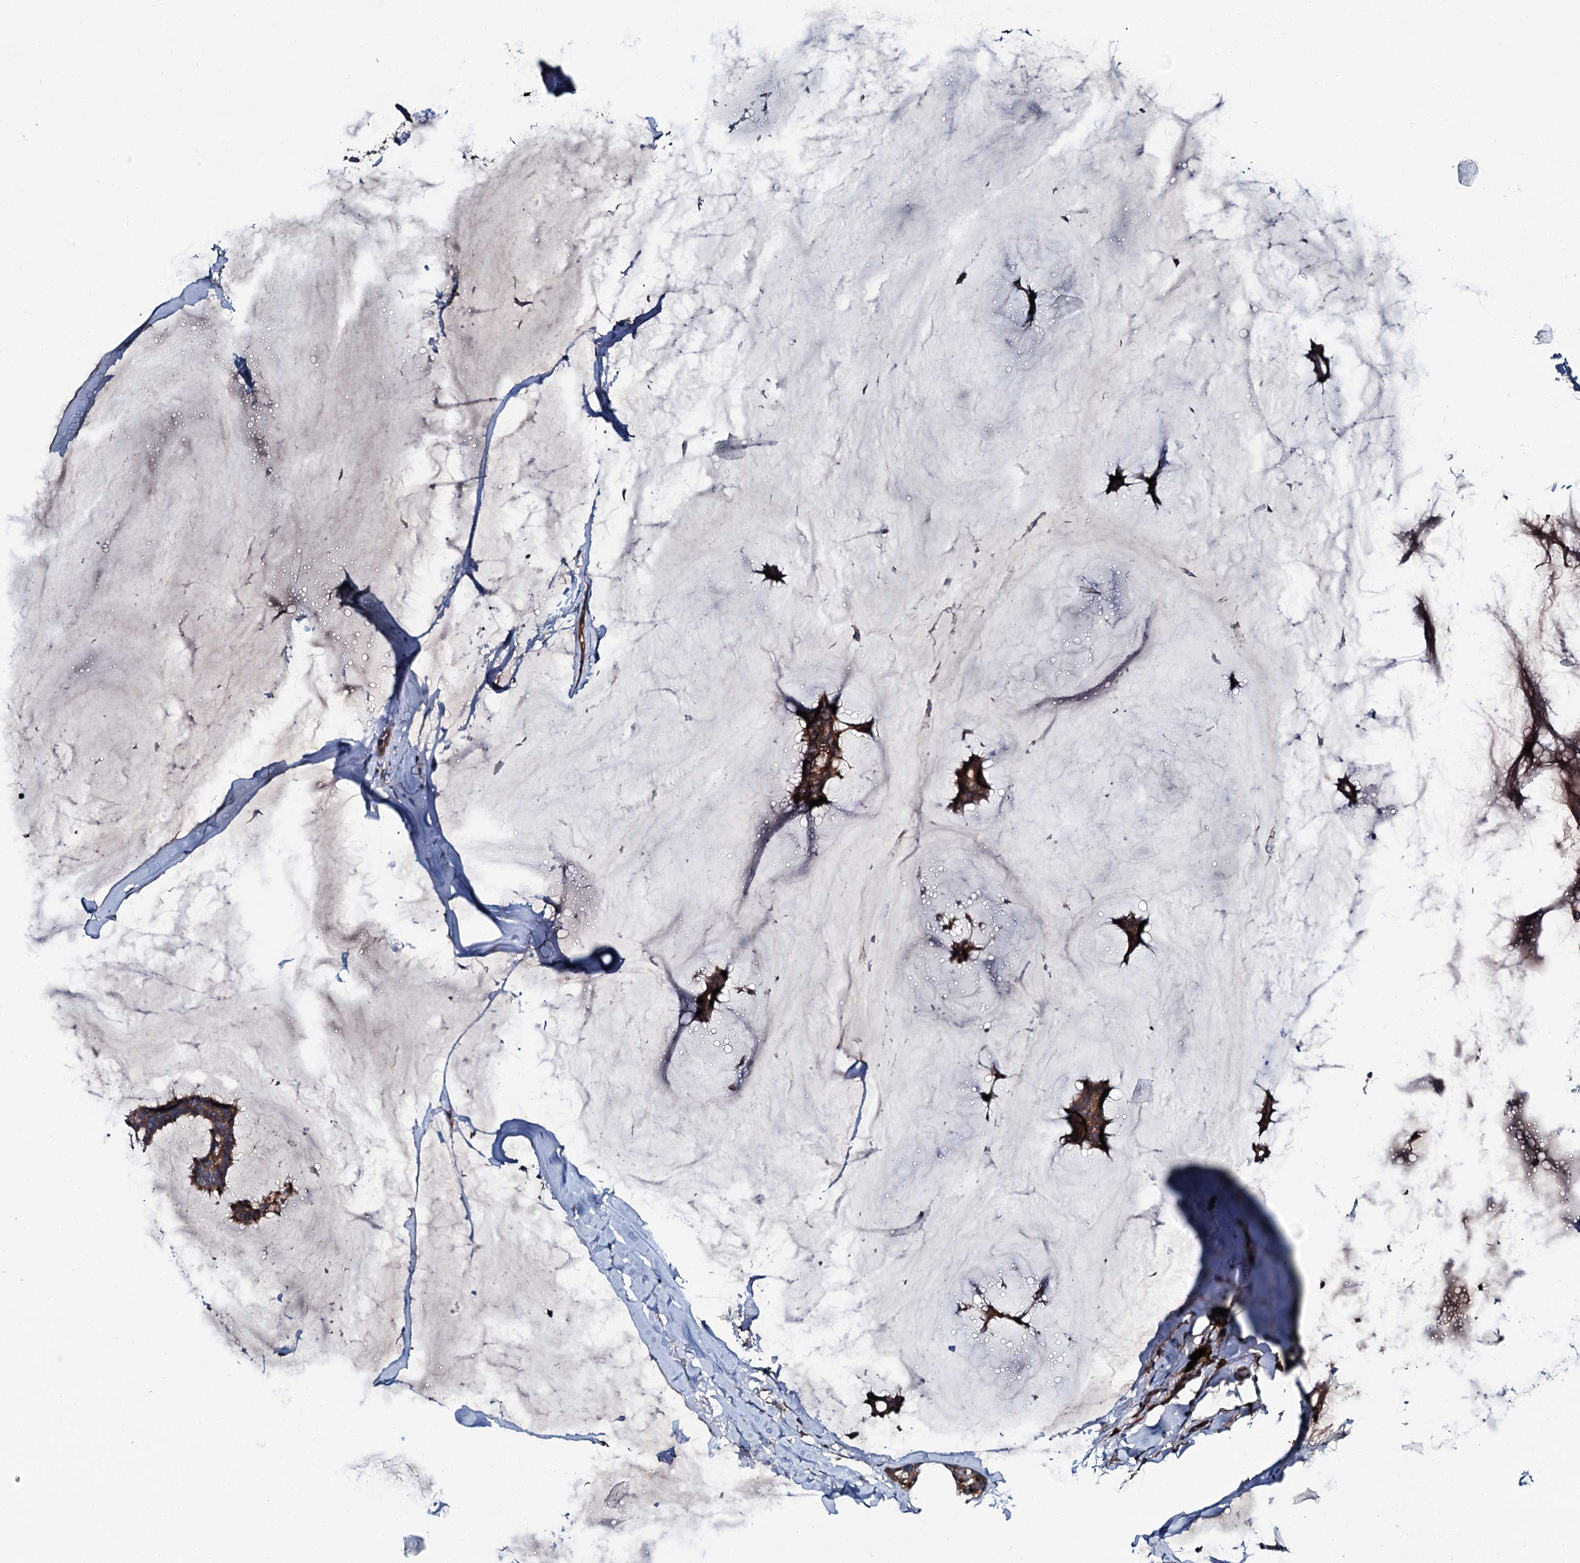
{"staining": {"intensity": "moderate", "quantity": ">75%", "location": "cytoplasmic/membranous"}, "tissue": "breast cancer", "cell_type": "Tumor cells", "image_type": "cancer", "snomed": [{"axis": "morphology", "description": "Duct carcinoma"}, {"axis": "topography", "description": "Breast"}], "caption": "DAB immunohistochemical staining of human breast cancer (intraductal carcinoma) displays moderate cytoplasmic/membranous protein staining in about >75% of tumor cells.", "gene": "SLC22A25", "patient": {"sex": "female", "age": 93}}